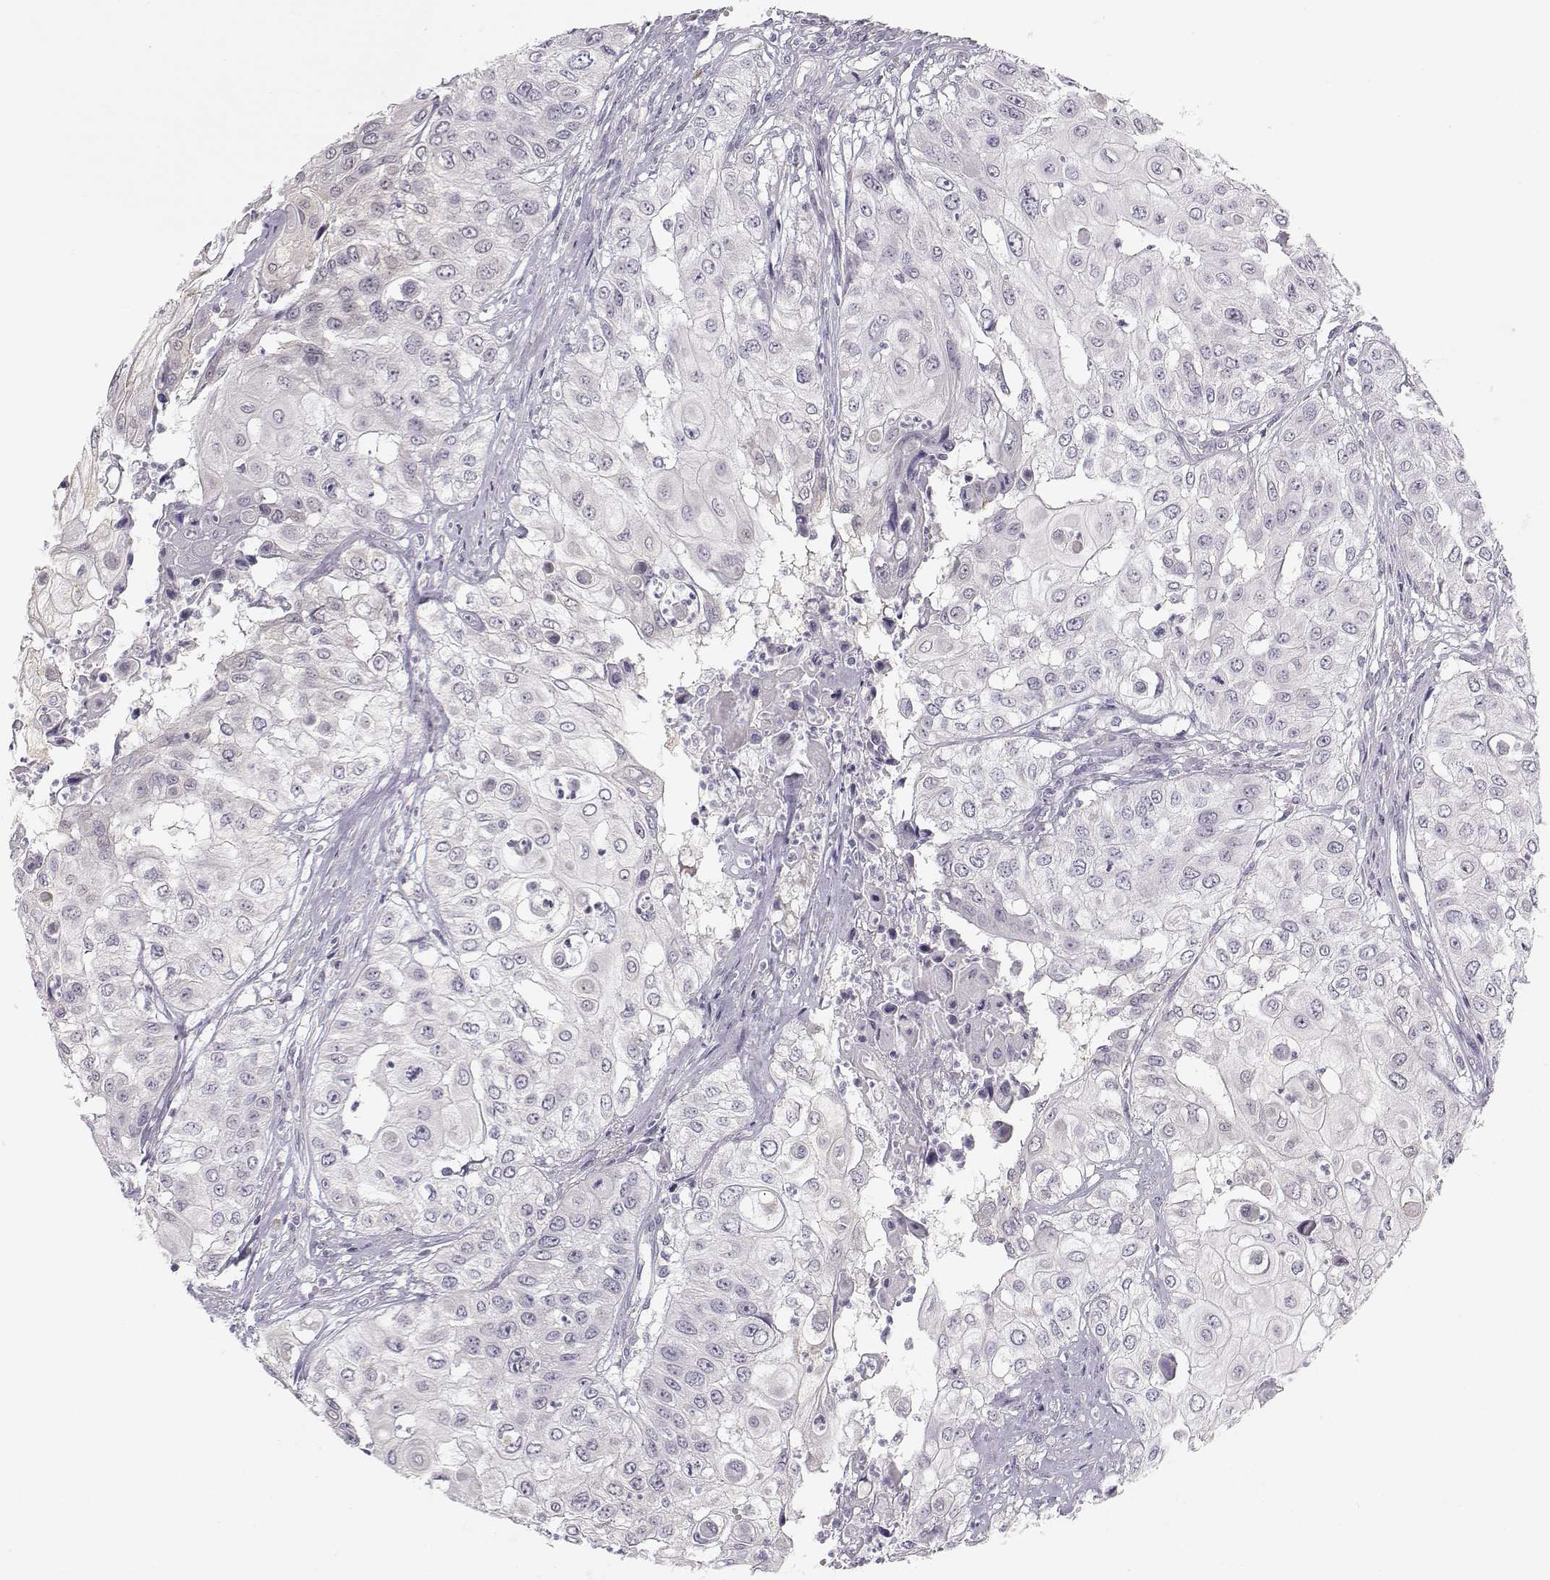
{"staining": {"intensity": "negative", "quantity": "none", "location": "none"}, "tissue": "urothelial cancer", "cell_type": "Tumor cells", "image_type": "cancer", "snomed": [{"axis": "morphology", "description": "Urothelial carcinoma, High grade"}, {"axis": "topography", "description": "Urinary bladder"}], "caption": "An image of urothelial carcinoma (high-grade) stained for a protein displays no brown staining in tumor cells. (Immunohistochemistry (ihc), brightfield microscopy, high magnification).", "gene": "ACSL6", "patient": {"sex": "female", "age": 79}}